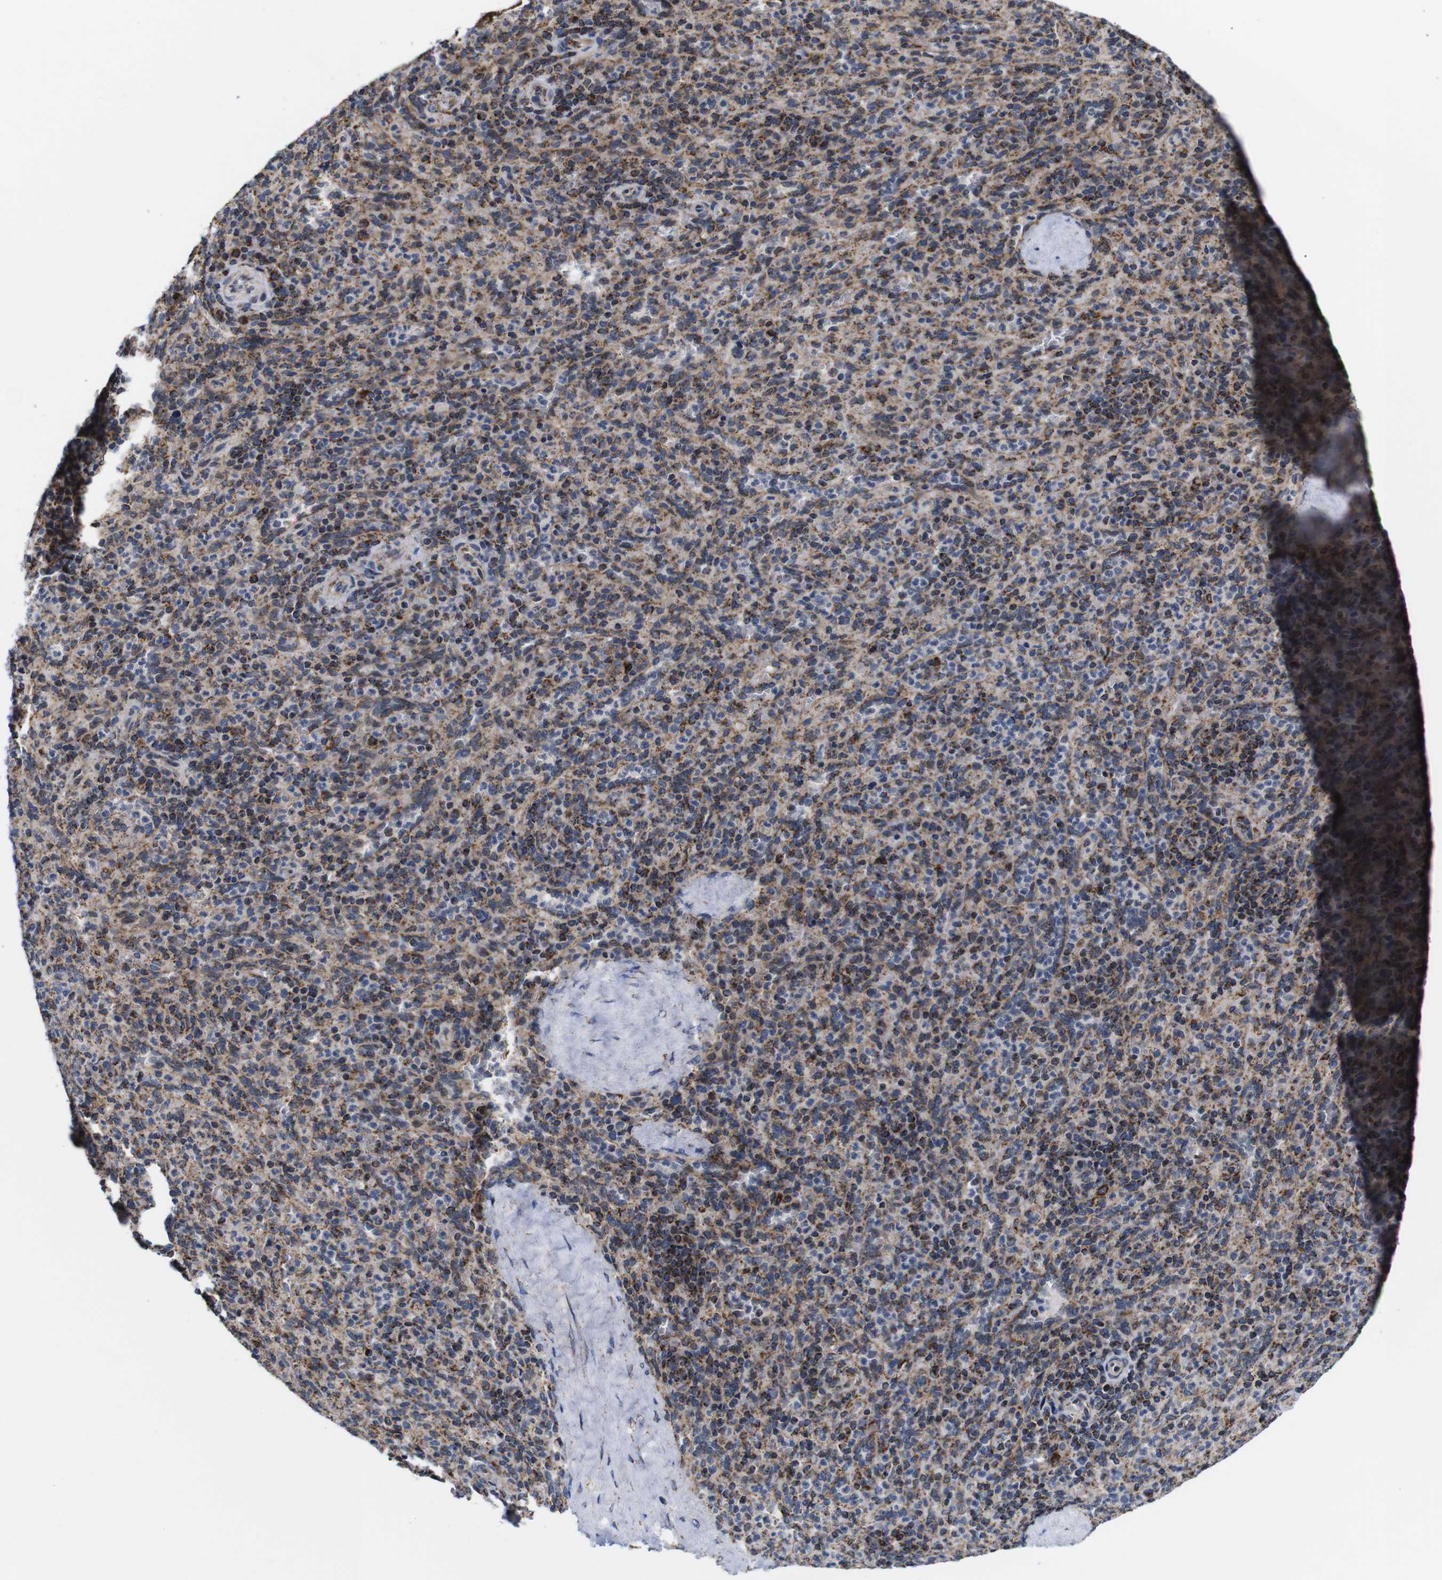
{"staining": {"intensity": "moderate", "quantity": ">75%", "location": "cytoplasmic/membranous"}, "tissue": "spleen", "cell_type": "Cells in red pulp", "image_type": "normal", "snomed": [{"axis": "morphology", "description": "Normal tissue, NOS"}, {"axis": "topography", "description": "Spleen"}], "caption": "Cells in red pulp show moderate cytoplasmic/membranous staining in approximately >75% of cells in benign spleen. The staining was performed using DAB to visualize the protein expression in brown, while the nuclei were stained in blue with hematoxylin (Magnification: 20x).", "gene": "C17orf80", "patient": {"sex": "male", "age": 36}}